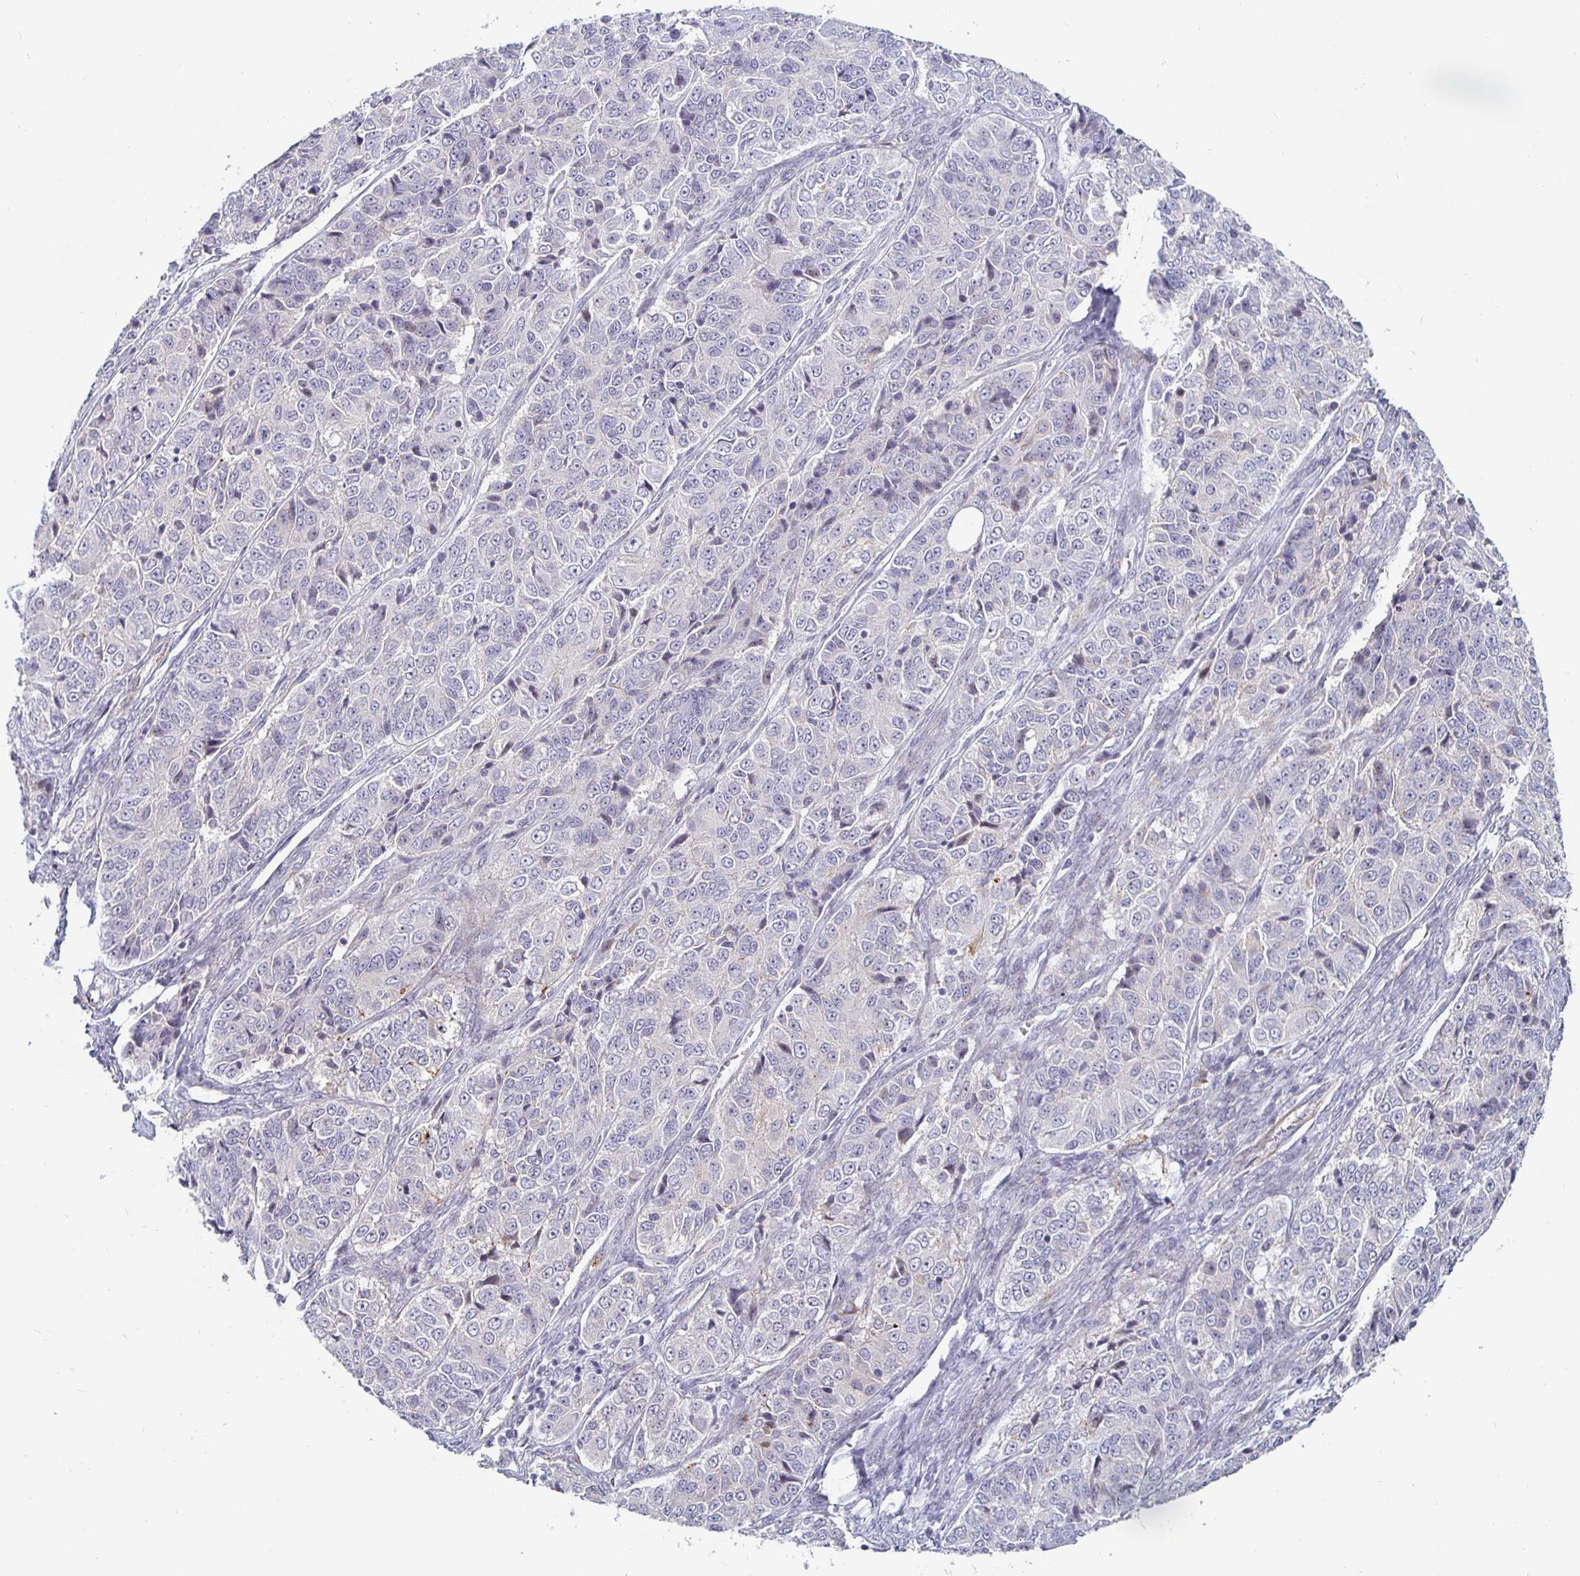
{"staining": {"intensity": "negative", "quantity": "none", "location": "none"}, "tissue": "ovarian cancer", "cell_type": "Tumor cells", "image_type": "cancer", "snomed": [{"axis": "morphology", "description": "Carcinoma, endometroid"}, {"axis": "topography", "description": "Ovary"}], "caption": "Tumor cells show no significant expression in ovarian endometroid carcinoma.", "gene": "S100G", "patient": {"sex": "female", "age": 51}}